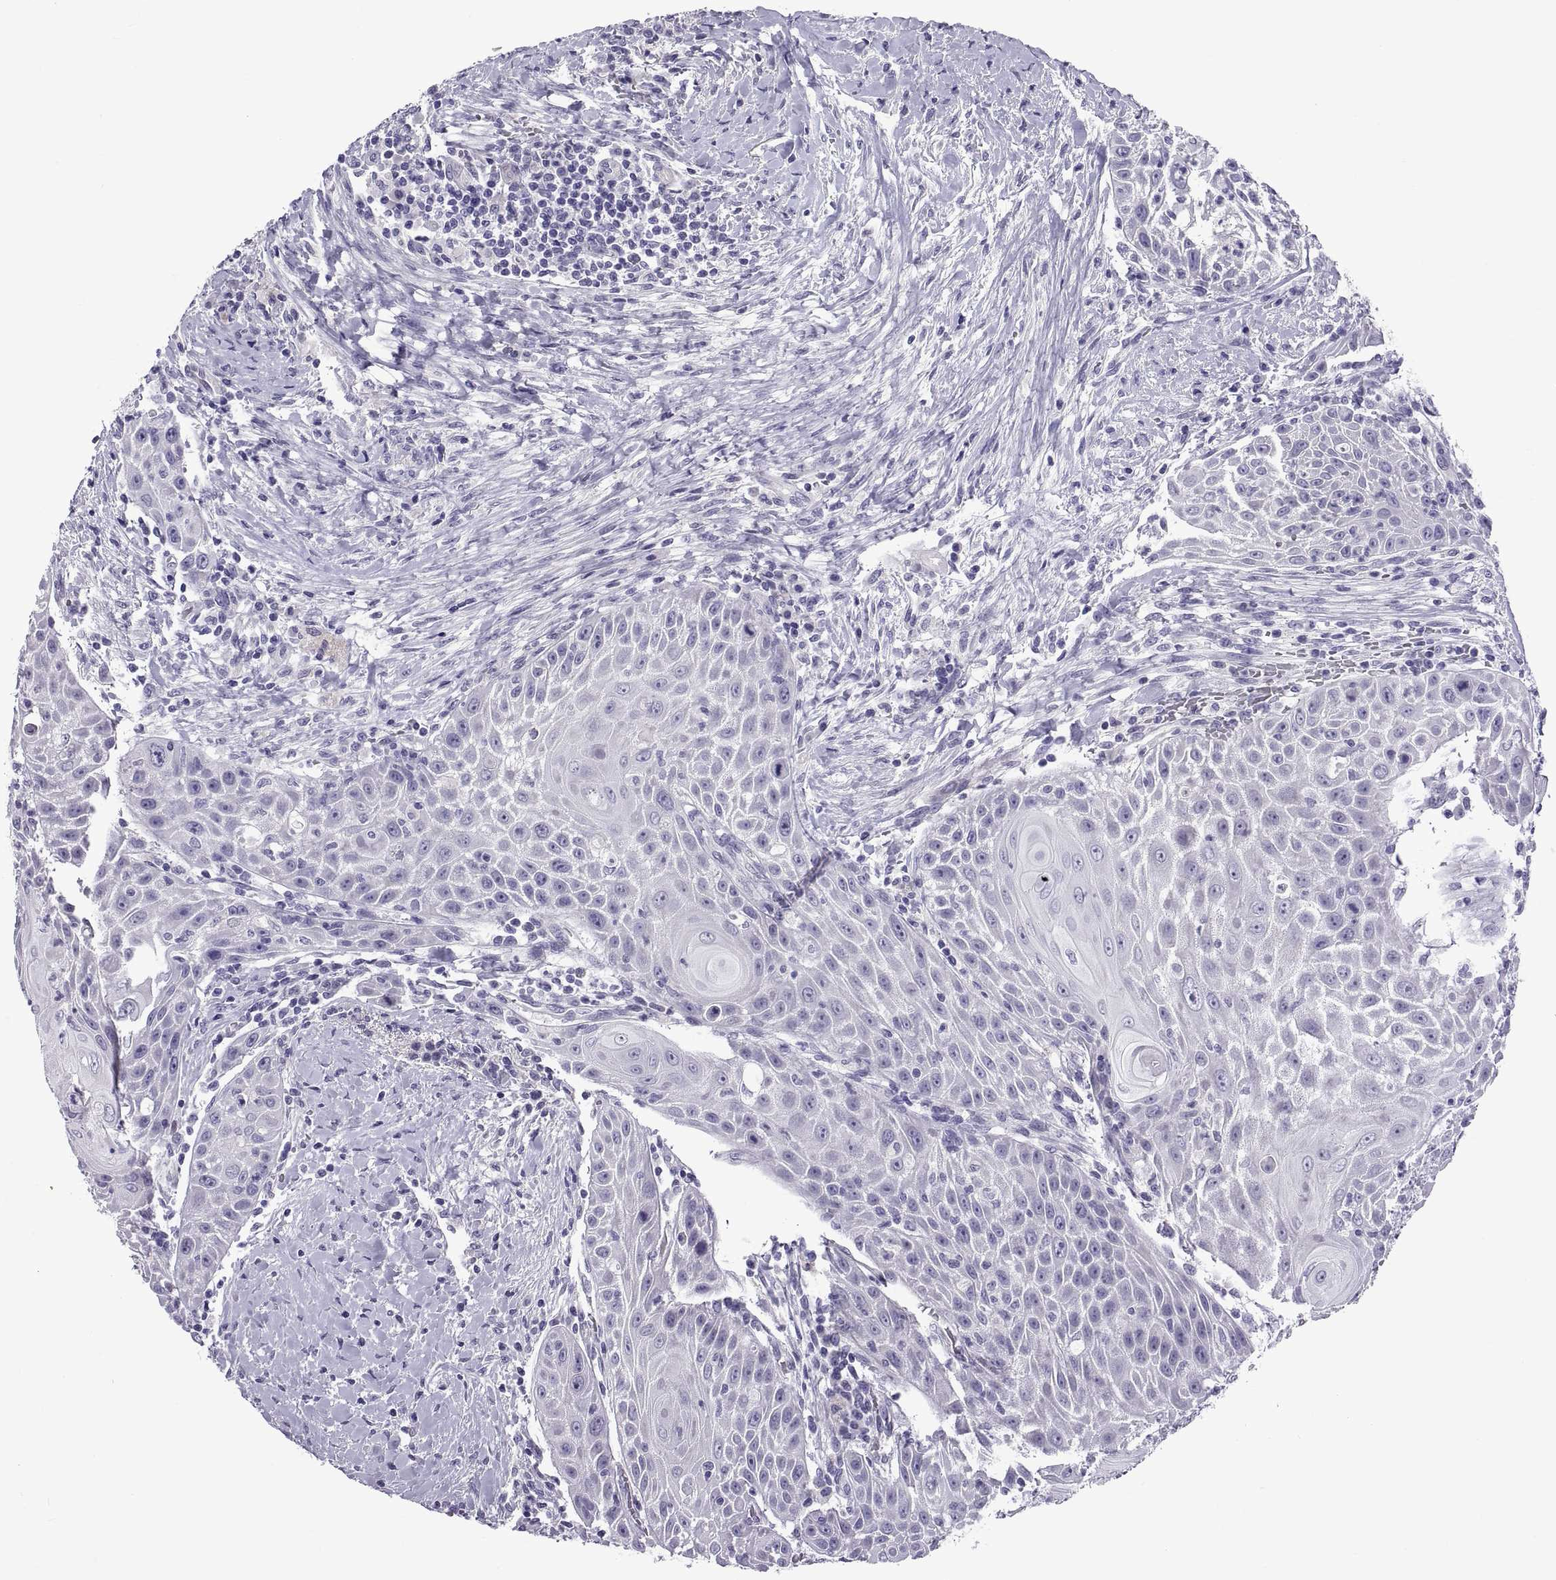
{"staining": {"intensity": "negative", "quantity": "none", "location": "none"}, "tissue": "head and neck cancer", "cell_type": "Tumor cells", "image_type": "cancer", "snomed": [{"axis": "morphology", "description": "Squamous cell carcinoma, NOS"}, {"axis": "topography", "description": "Head-Neck"}], "caption": "Immunohistochemistry micrograph of neoplastic tissue: head and neck cancer stained with DAB (3,3'-diaminobenzidine) reveals no significant protein positivity in tumor cells.", "gene": "SPDYE1", "patient": {"sex": "male", "age": 69}}